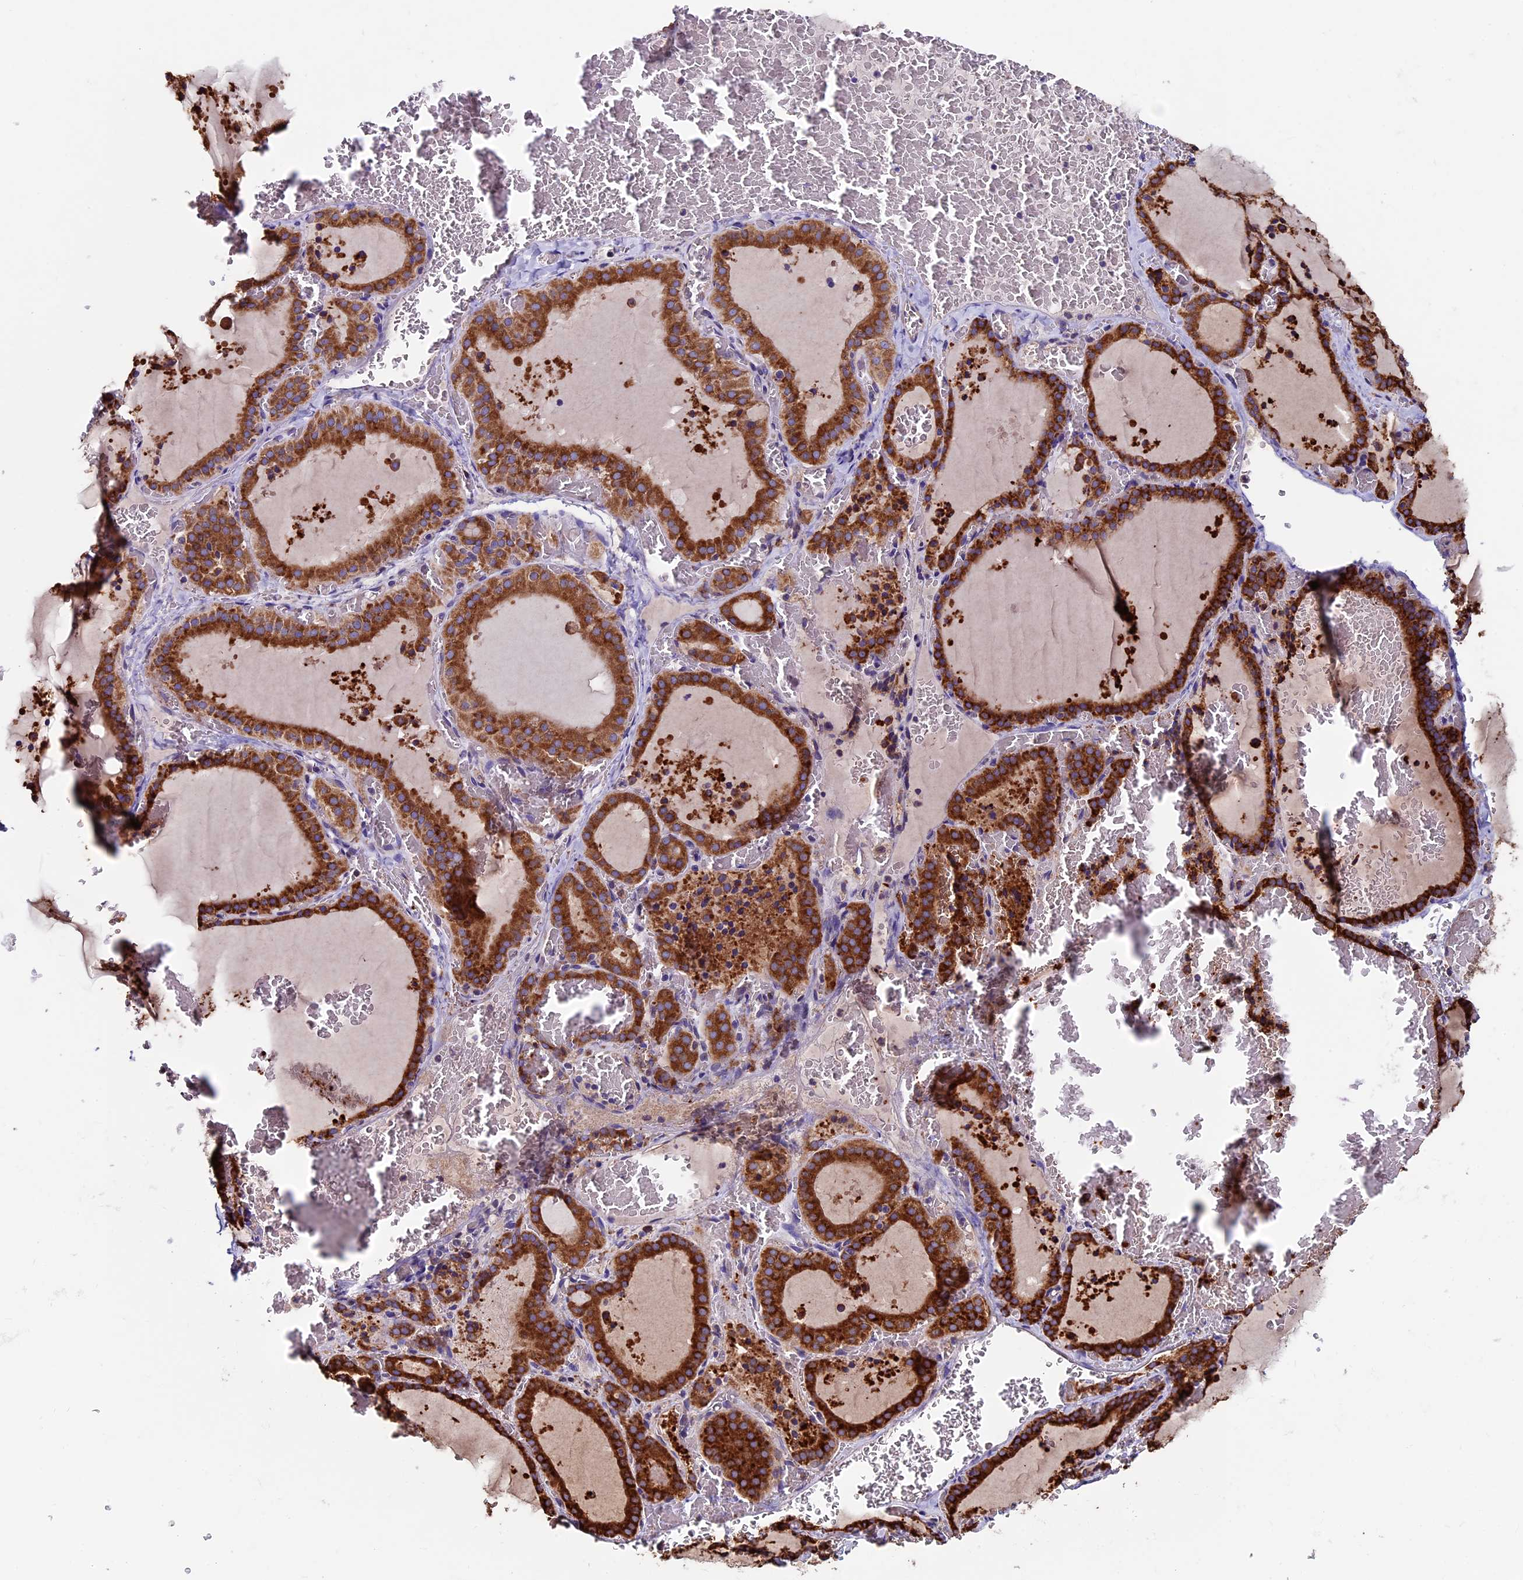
{"staining": {"intensity": "strong", "quantity": ">75%", "location": "cytoplasmic/membranous"}, "tissue": "thyroid gland", "cell_type": "Glandular cells", "image_type": "normal", "snomed": [{"axis": "morphology", "description": "Normal tissue, NOS"}, {"axis": "topography", "description": "Thyroid gland"}], "caption": "Glandular cells exhibit strong cytoplasmic/membranous positivity in approximately >75% of cells in normal thyroid gland. The protein of interest is stained brown, and the nuclei are stained in blue (DAB IHC with brightfield microscopy, high magnification).", "gene": "BTBD3", "patient": {"sex": "female", "age": 39}}